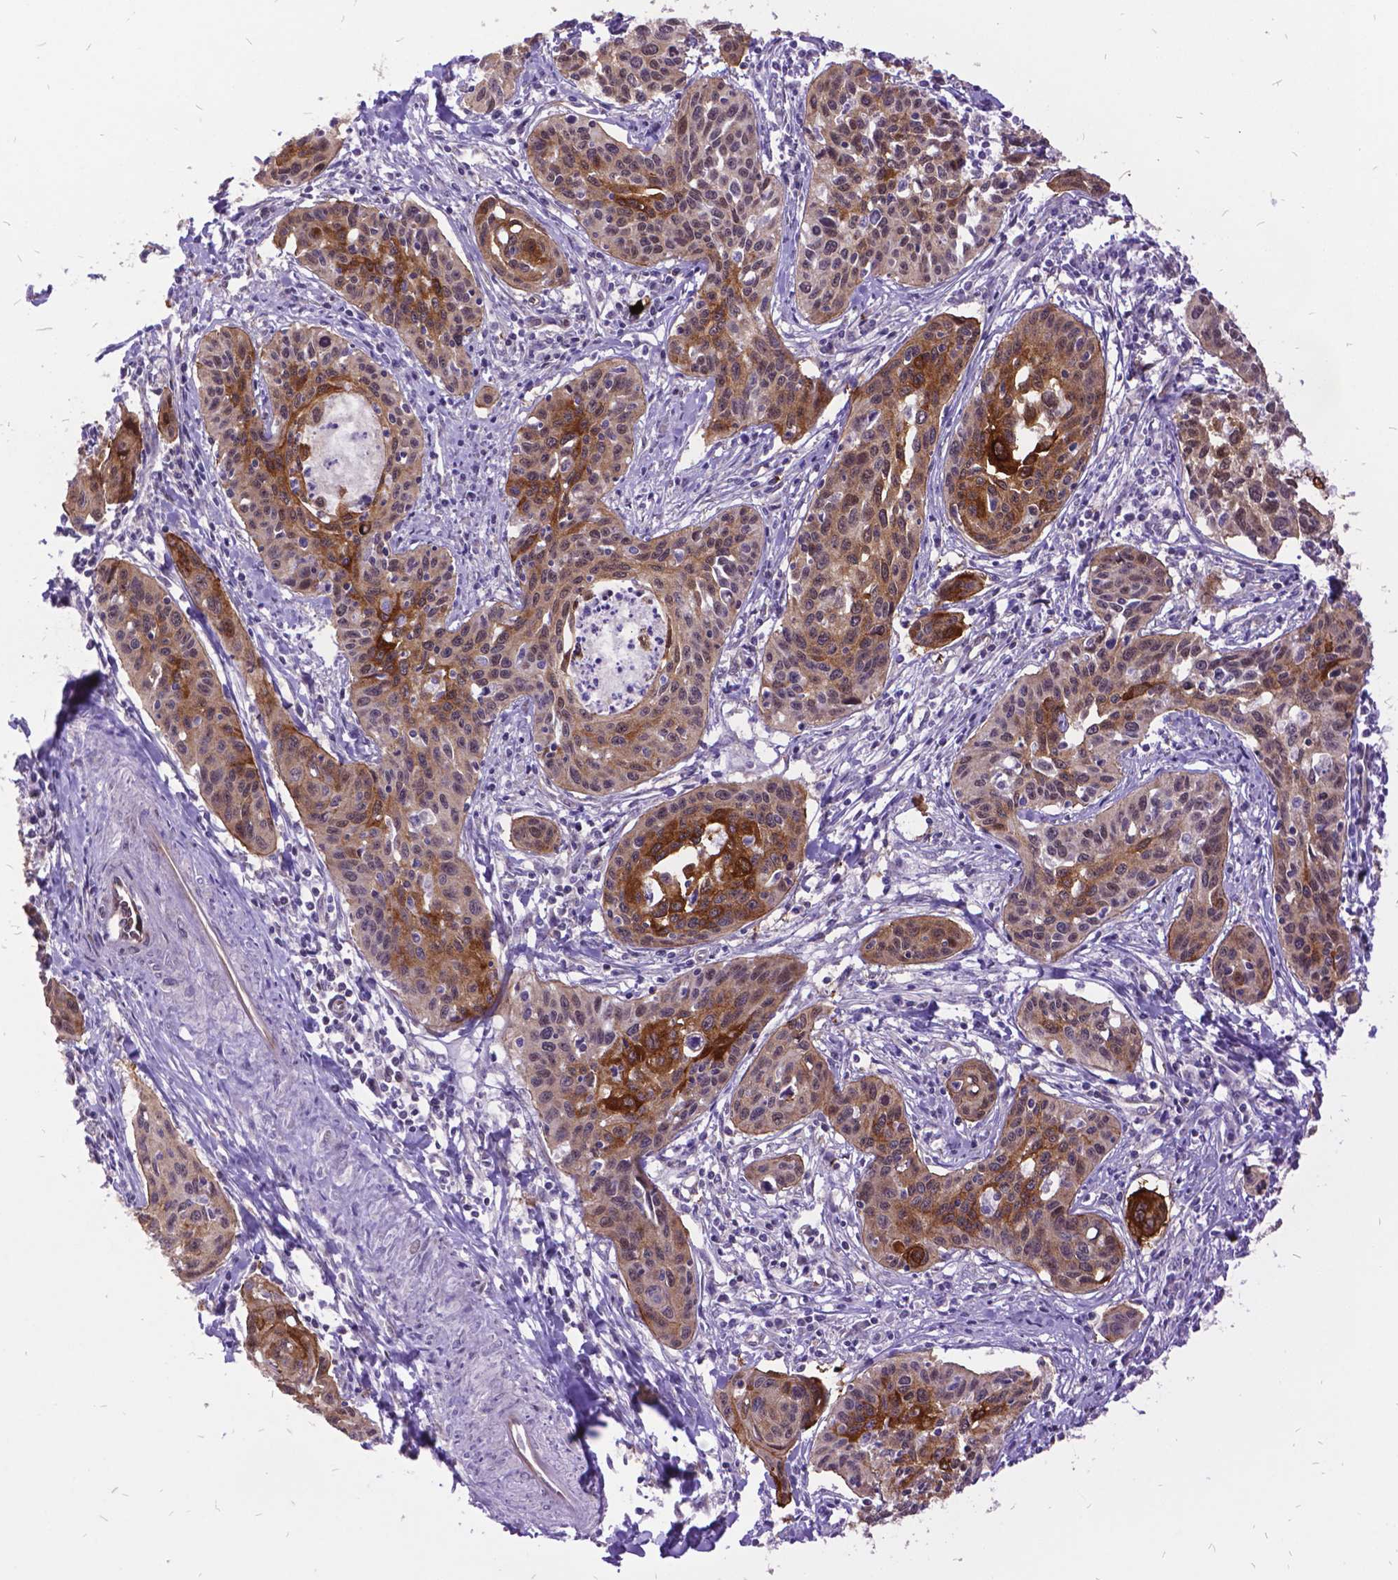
{"staining": {"intensity": "moderate", "quantity": ">75%", "location": "cytoplasmic/membranous"}, "tissue": "cervical cancer", "cell_type": "Tumor cells", "image_type": "cancer", "snomed": [{"axis": "morphology", "description": "Squamous cell carcinoma, NOS"}, {"axis": "topography", "description": "Cervix"}], "caption": "High-power microscopy captured an immunohistochemistry micrograph of cervical squamous cell carcinoma, revealing moderate cytoplasmic/membranous staining in about >75% of tumor cells.", "gene": "GRB7", "patient": {"sex": "female", "age": 31}}